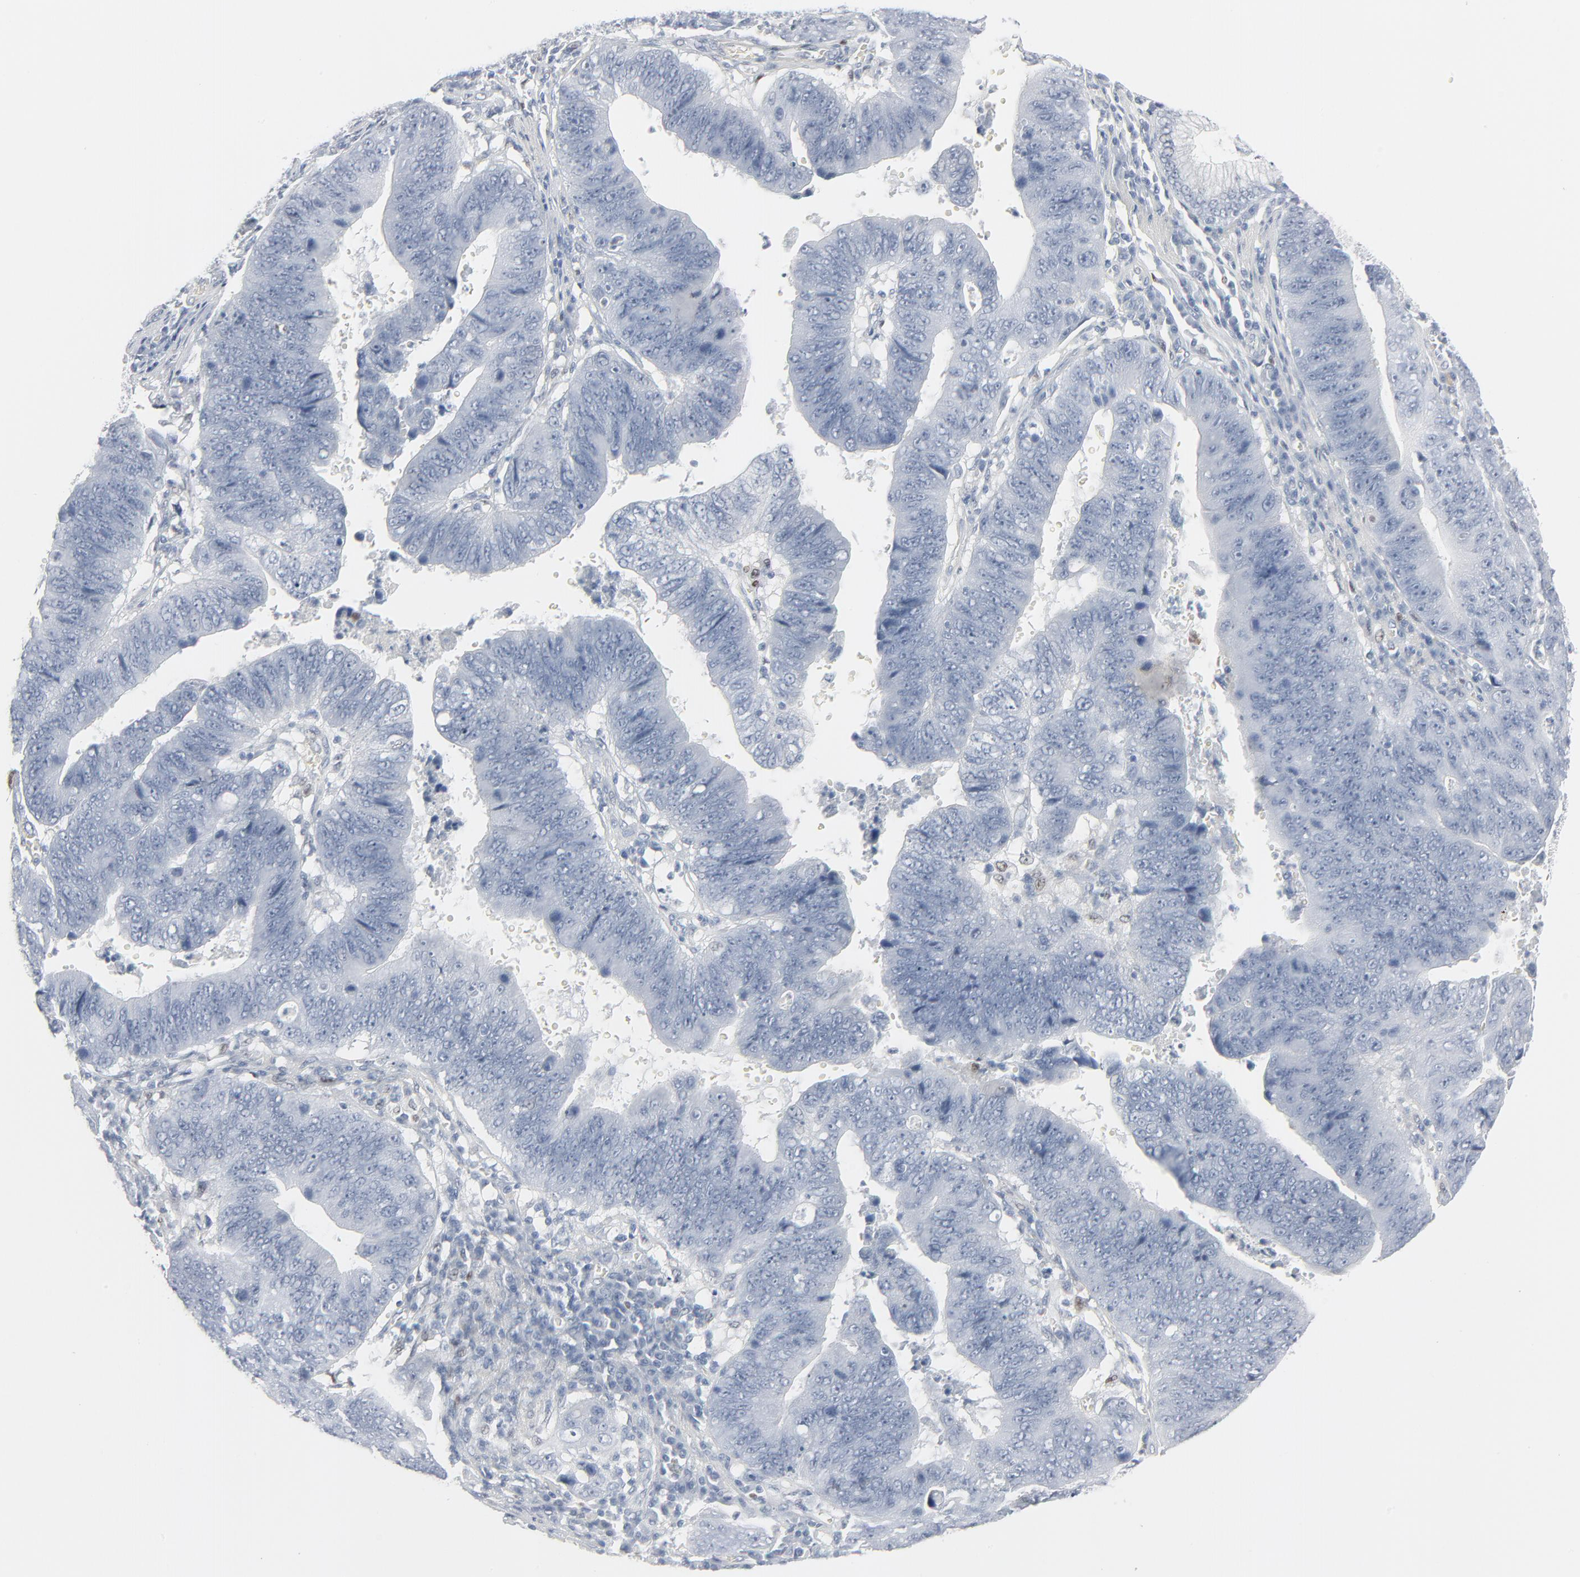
{"staining": {"intensity": "negative", "quantity": "none", "location": "none"}, "tissue": "stomach cancer", "cell_type": "Tumor cells", "image_type": "cancer", "snomed": [{"axis": "morphology", "description": "Adenocarcinoma, NOS"}, {"axis": "topography", "description": "Stomach"}, {"axis": "topography", "description": "Gastric cardia"}], "caption": "The IHC histopathology image has no significant positivity in tumor cells of stomach adenocarcinoma tissue.", "gene": "MITF", "patient": {"sex": "male", "age": 59}}